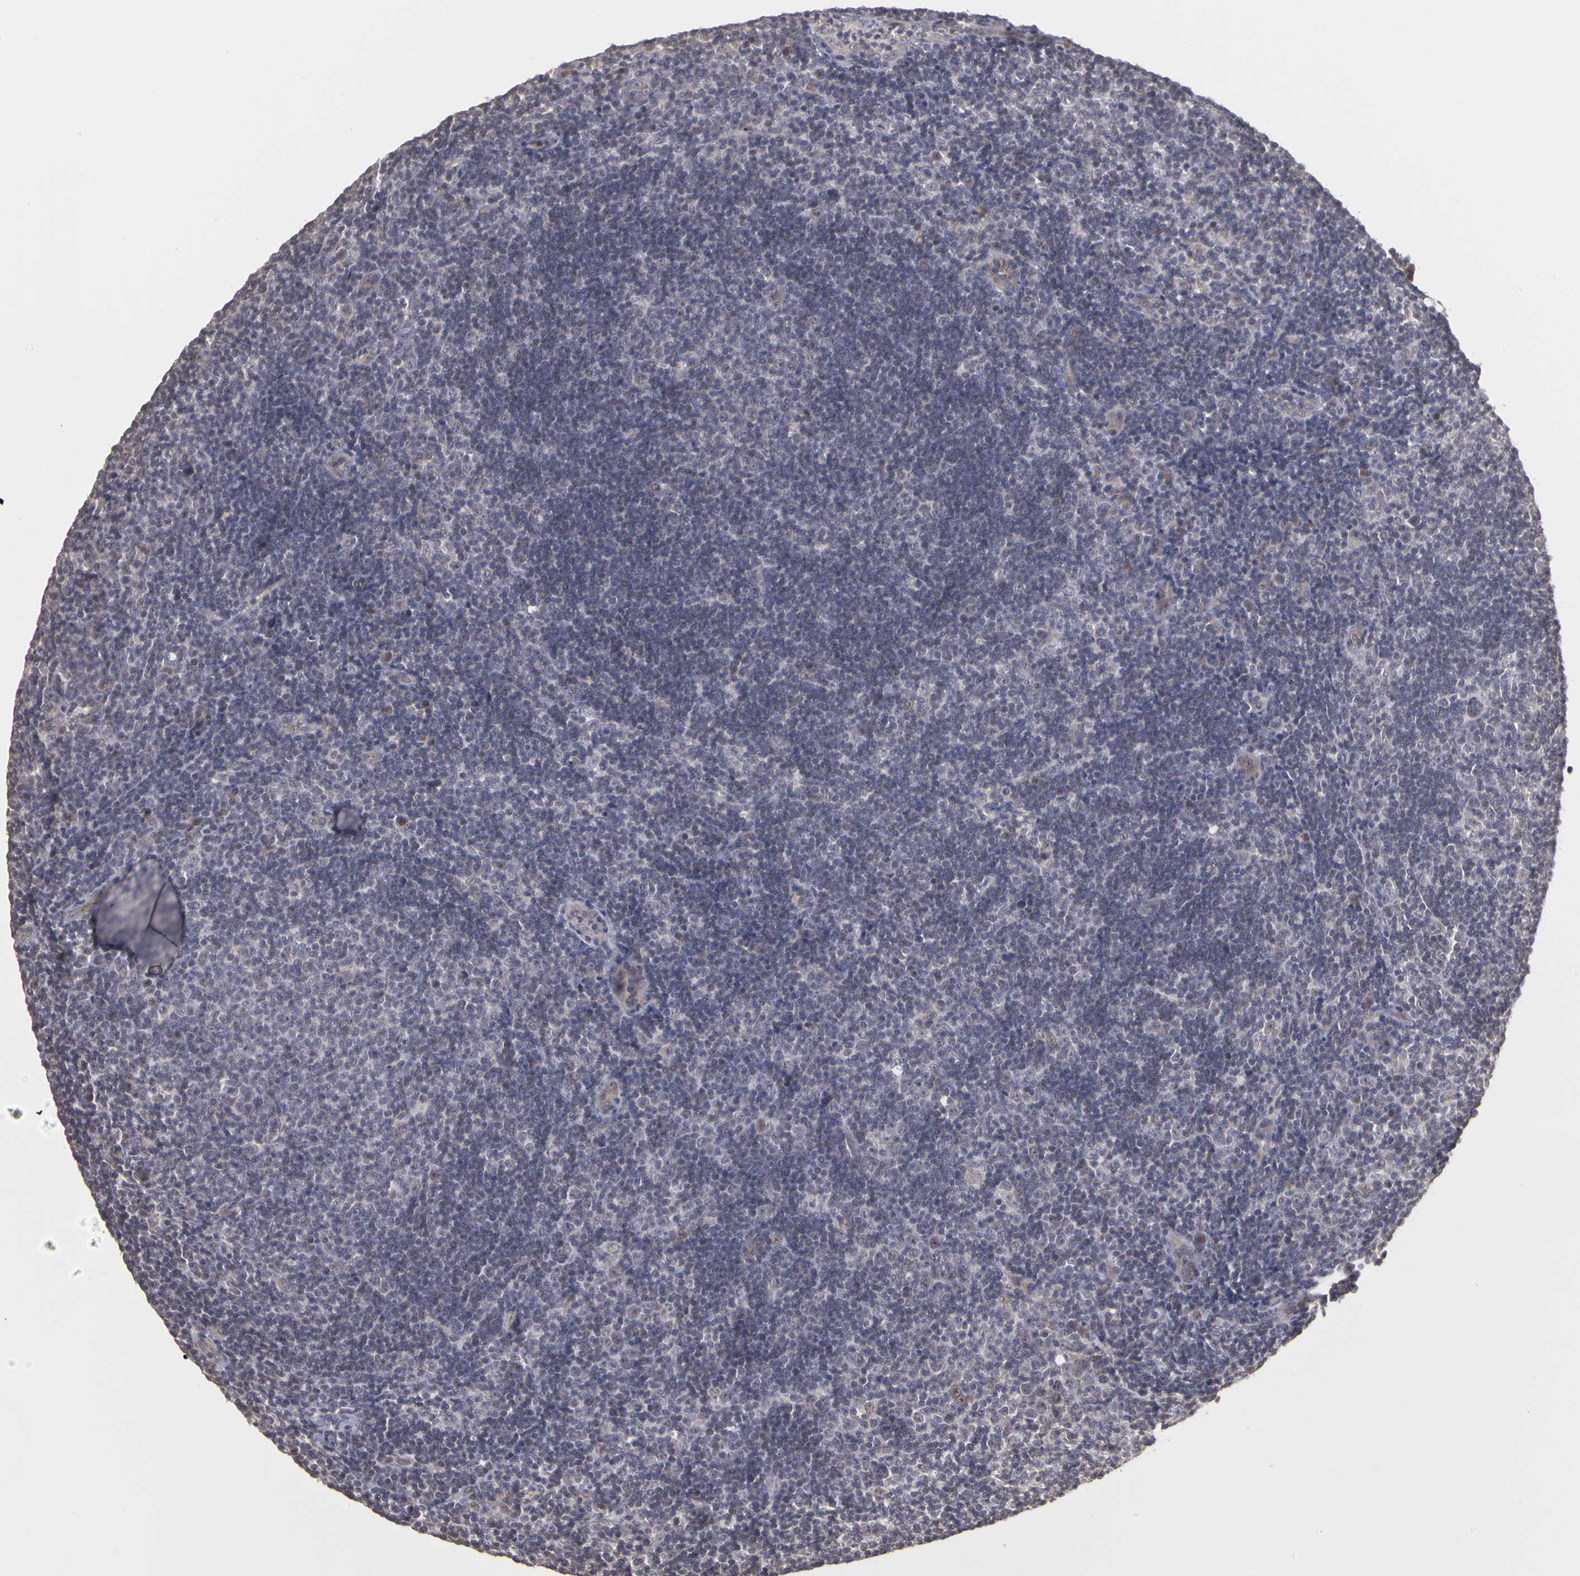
{"staining": {"intensity": "negative", "quantity": "none", "location": "none"}, "tissue": "lymphoma", "cell_type": "Tumor cells", "image_type": "cancer", "snomed": [{"axis": "morphology", "description": "Malignant lymphoma, non-Hodgkin's type, Low grade"}, {"axis": "topography", "description": "Lymph node"}], "caption": "Tumor cells show no significant protein expression in lymphoma. Brightfield microscopy of immunohistochemistry stained with DAB (brown) and hematoxylin (blue), captured at high magnification.", "gene": "FRMD7", "patient": {"sex": "male", "age": 49}}